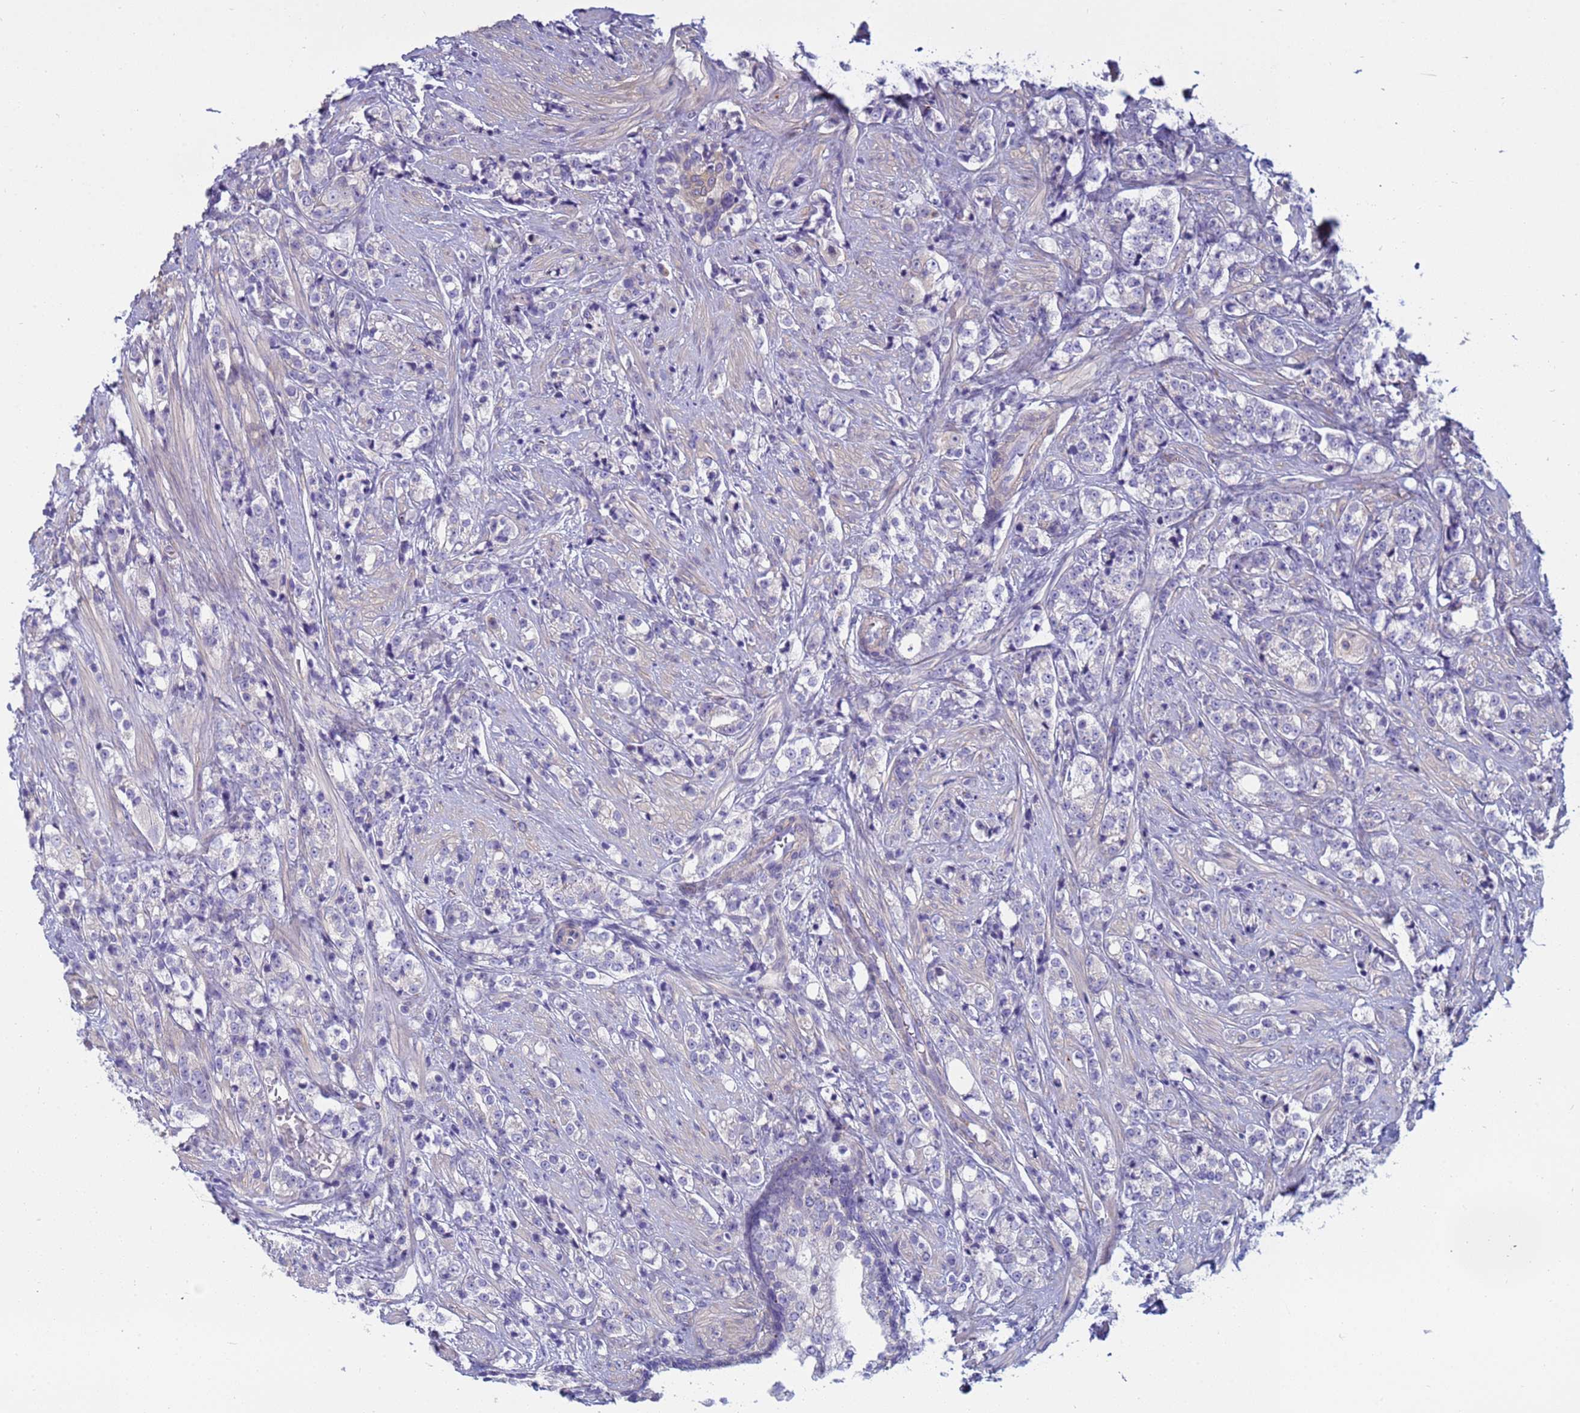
{"staining": {"intensity": "negative", "quantity": "none", "location": "none"}, "tissue": "prostate cancer", "cell_type": "Tumor cells", "image_type": "cancer", "snomed": [{"axis": "morphology", "description": "Adenocarcinoma, High grade"}, {"axis": "topography", "description": "Prostate"}], "caption": "High power microscopy micrograph of an immunohistochemistry histopathology image of prostate cancer (high-grade adenocarcinoma), revealing no significant positivity in tumor cells.", "gene": "TRPC6", "patient": {"sex": "male", "age": 69}}